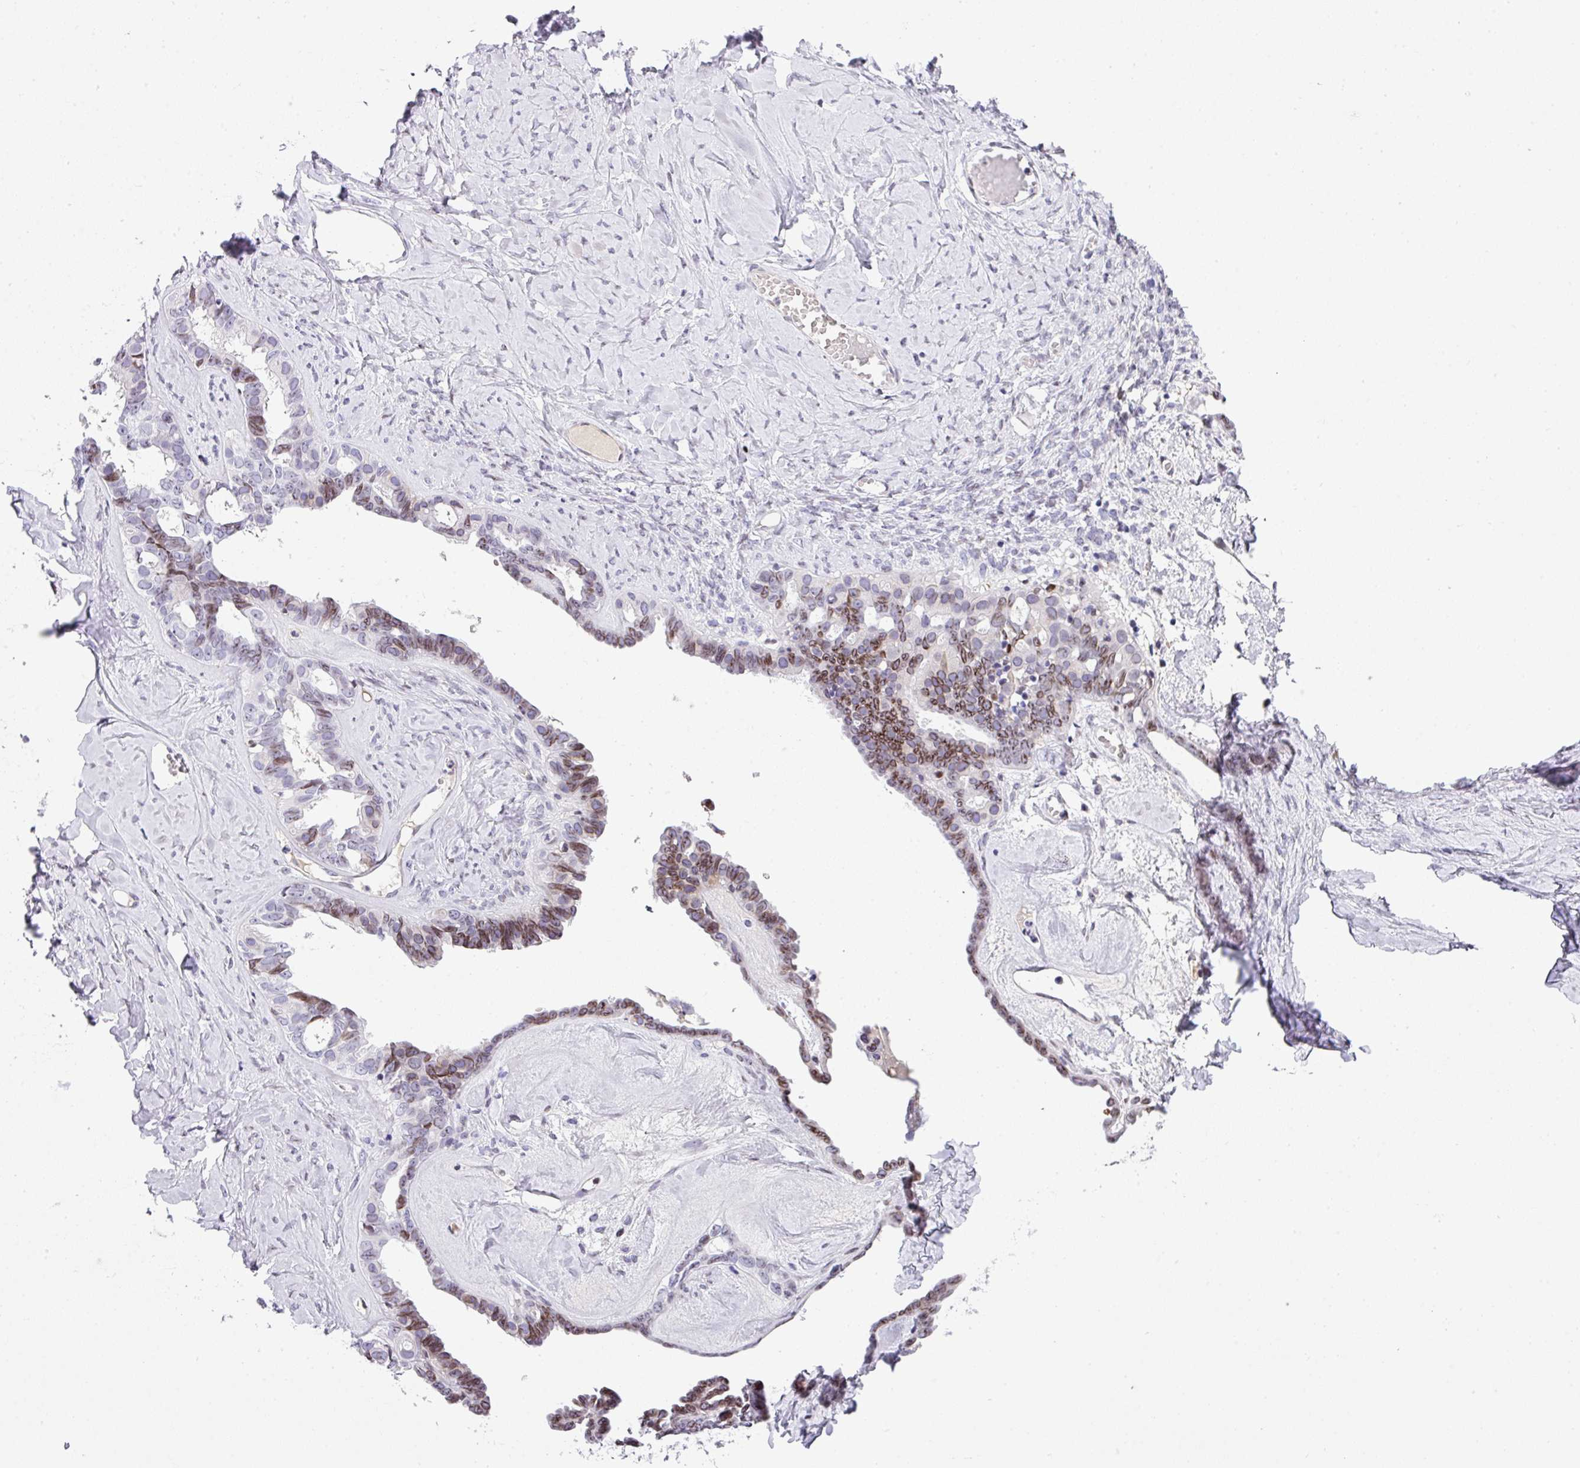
{"staining": {"intensity": "moderate", "quantity": "25%-75%", "location": "cytoplasmic/membranous,nuclear"}, "tissue": "ovarian cancer", "cell_type": "Tumor cells", "image_type": "cancer", "snomed": [{"axis": "morphology", "description": "Cystadenocarcinoma, serous, NOS"}, {"axis": "topography", "description": "Ovary"}], "caption": "This is an image of immunohistochemistry (IHC) staining of ovarian cancer (serous cystadenocarcinoma), which shows moderate expression in the cytoplasmic/membranous and nuclear of tumor cells.", "gene": "PLK1", "patient": {"sex": "female", "age": 69}}